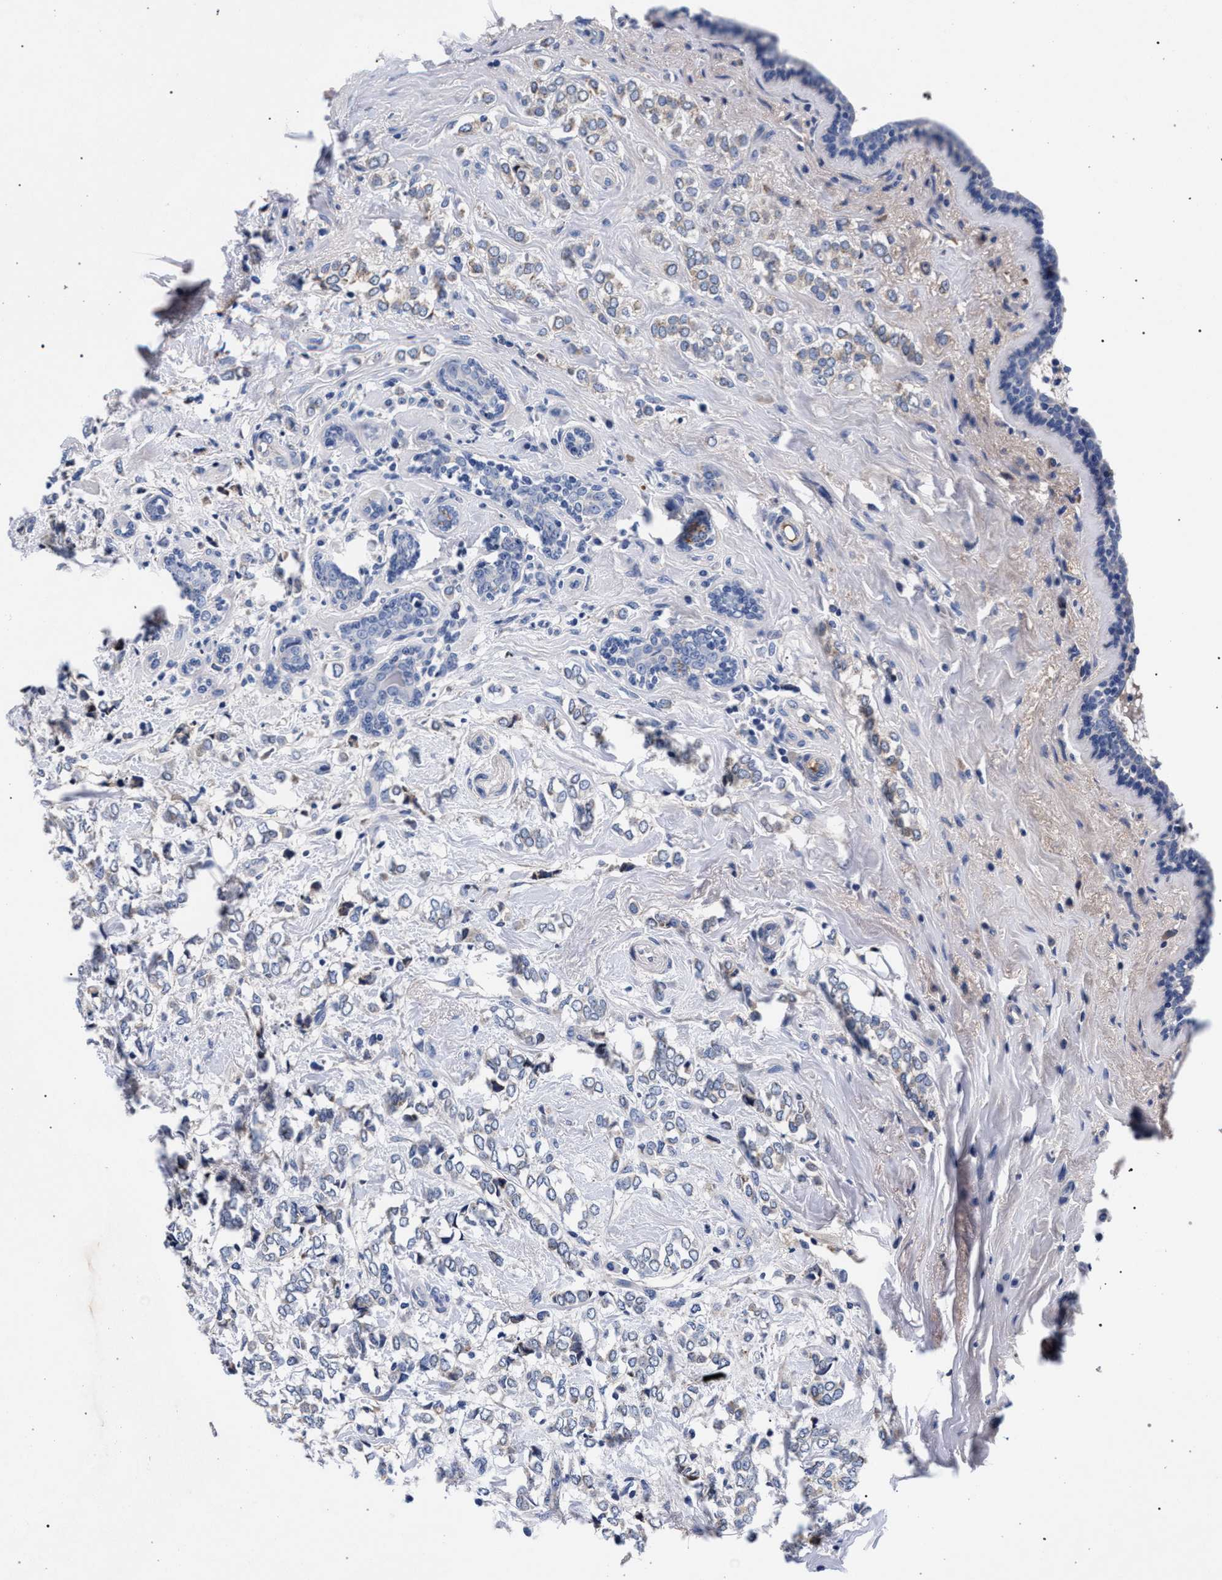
{"staining": {"intensity": "negative", "quantity": "none", "location": "none"}, "tissue": "breast cancer", "cell_type": "Tumor cells", "image_type": "cancer", "snomed": [{"axis": "morphology", "description": "Normal tissue, NOS"}, {"axis": "morphology", "description": "Lobular carcinoma"}, {"axis": "topography", "description": "Breast"}], "caption": "Immunohistochemistry micrograph of neoplastic tissue: human lobular carcinoma (breast) stained with DAB (3,3'-diaminobenzidine) shows no significant protein positivity in tumor cells.", "gene": "ACOX1", "patient": {"sex": "female", "age": 47}}